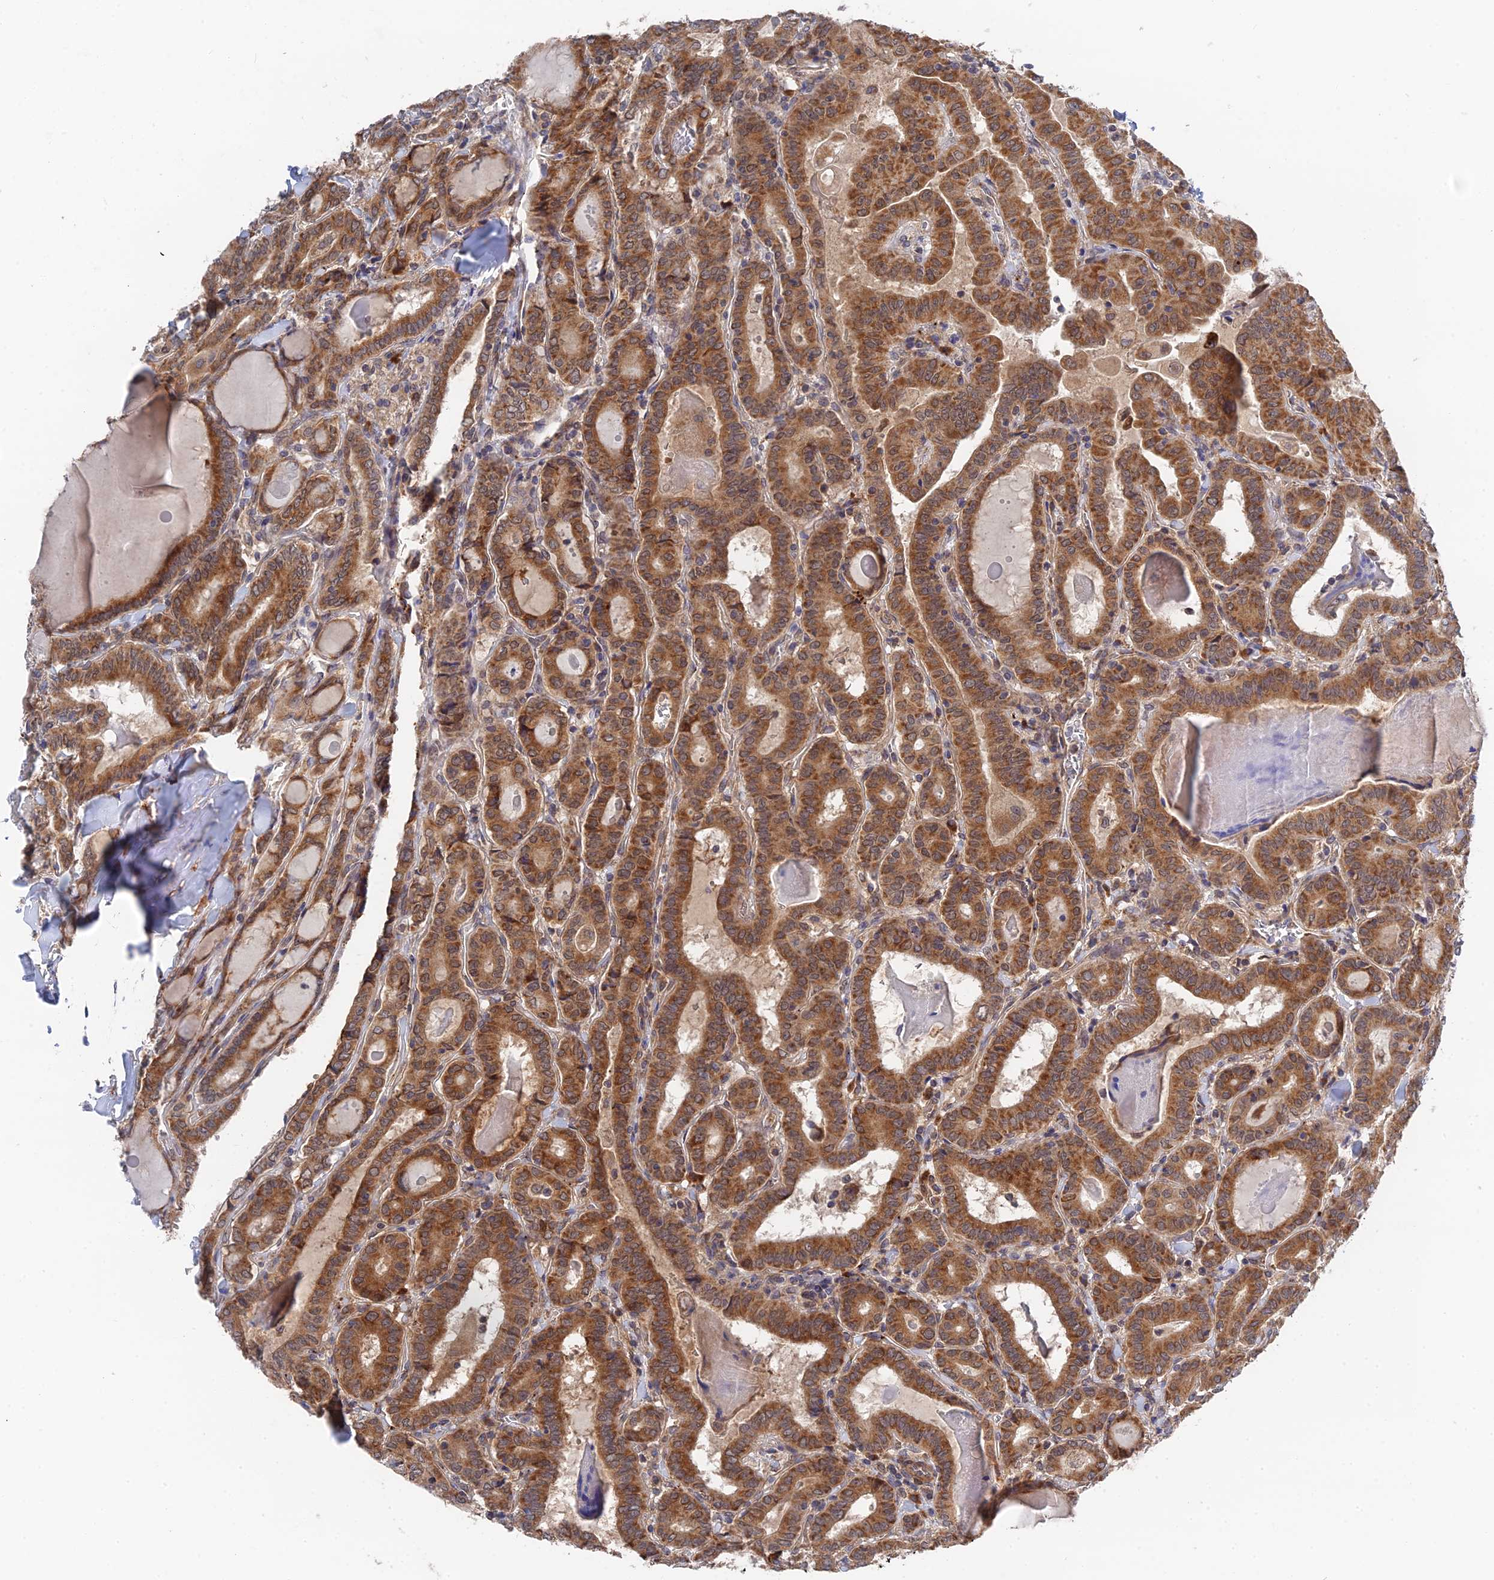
{"staining": {"intensity": "moderate", "quantity": ">75%", "location": "cytoplasmic/membranous"}, "tissue": "thyroid cancer", "cell_type": "Tumor cells", "image_type": "cancer", "snomed": [{"axis": "morphology", "description": "Papillary adenocarcinoma, NOS"}, {"axis": "topography", "description": "Thyroid gland"}], "caption": "Immunohistochemical staining of papillary adenocarcinoma (thyroid) displays medium levels of moderate cytoplasmic/membranous expression in about >75% of tumor cells.", "gene": "ZNF320", "patient": {"sex": "female", "age": 72}}